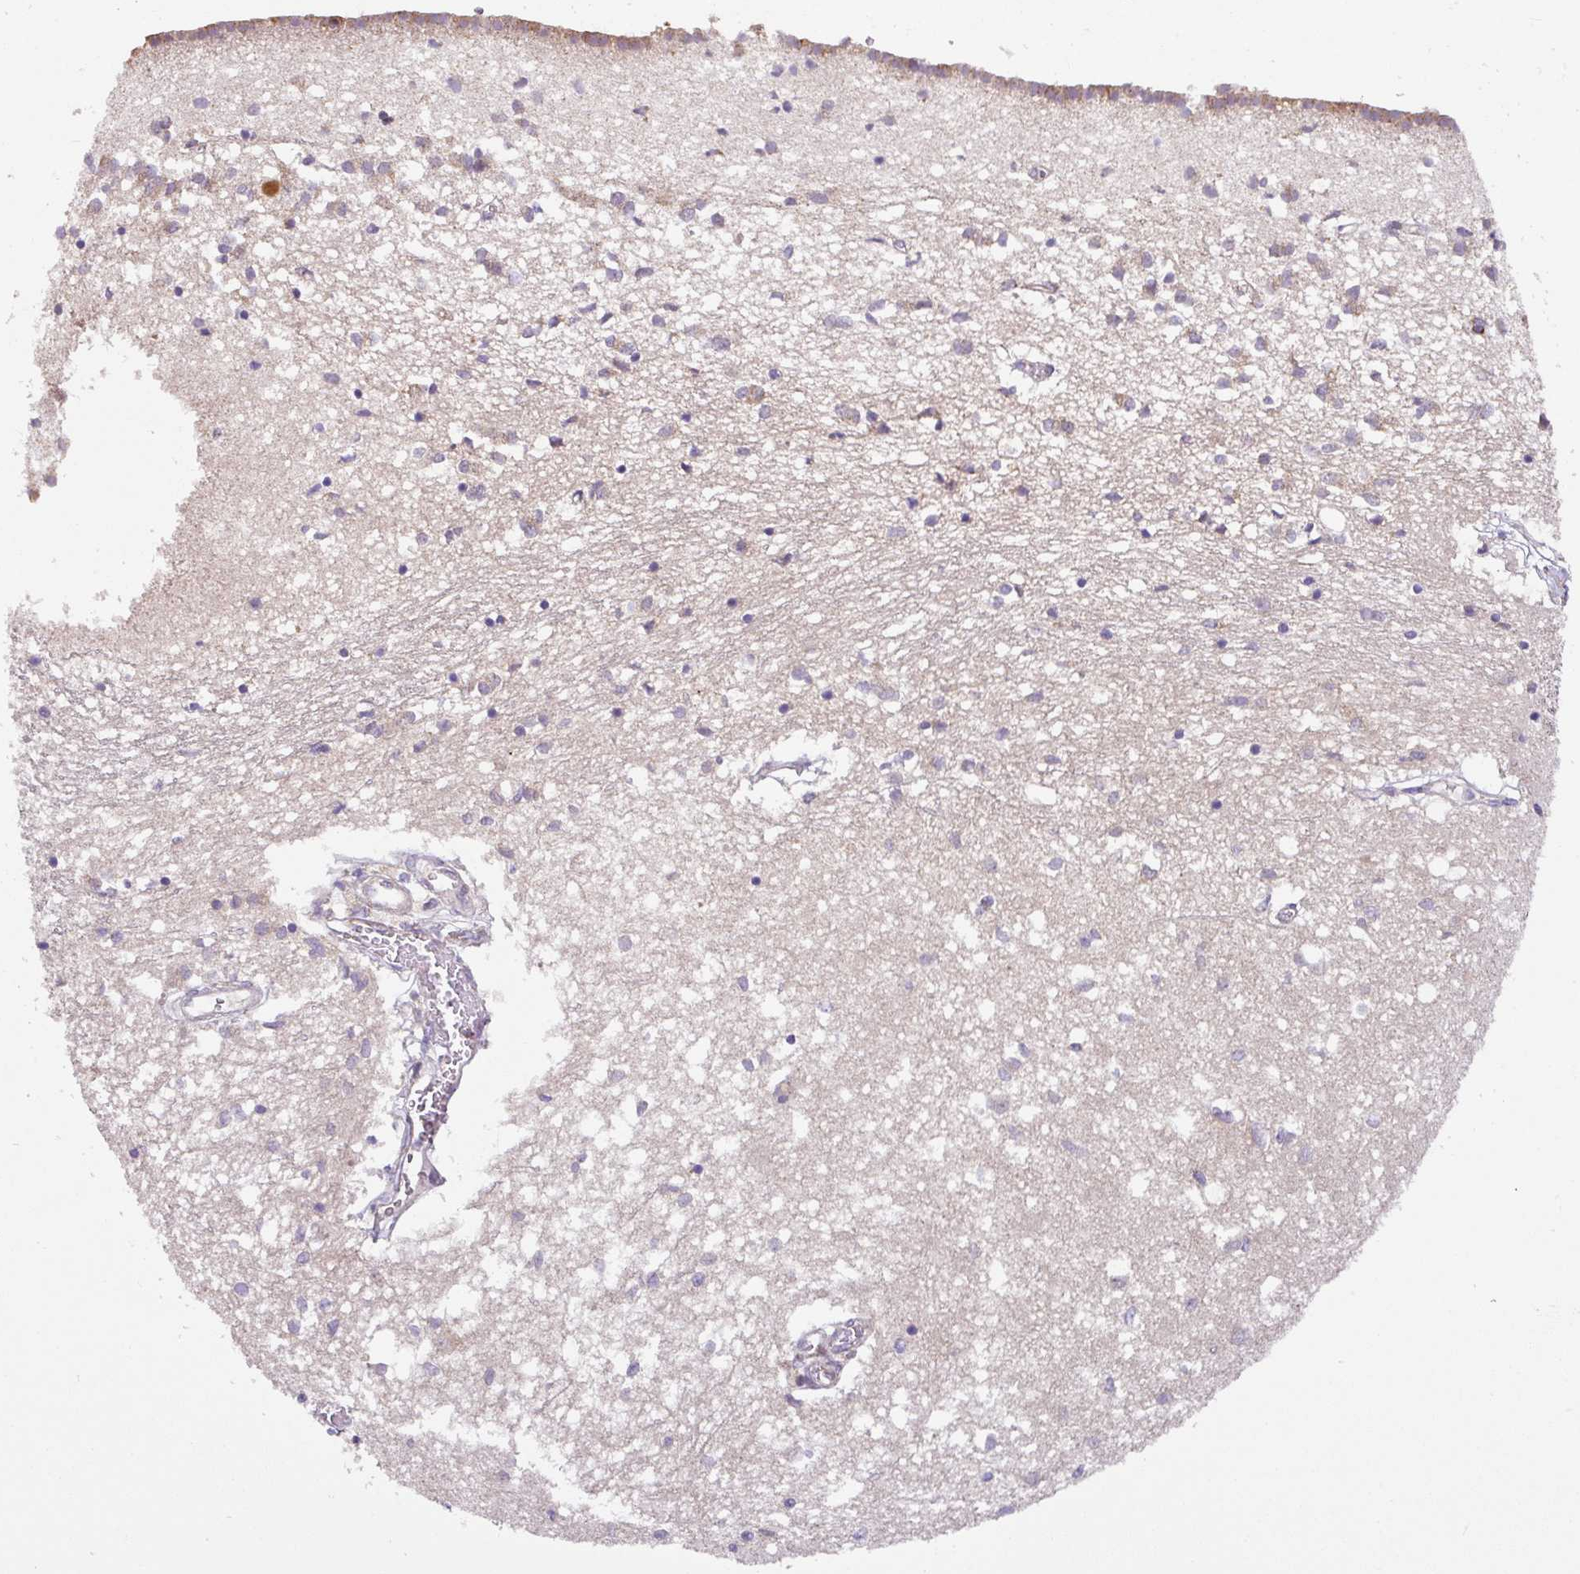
{"staining": {"intensity": "moderate", "quantity": "<25%", "location": "cytoplasmic/membranous,nuclear"}, "tissue": "caudate", "cell_type": "Glial cells", "image_type": "normal", "snomed": [{"axis": "morphology", "description": "Normal tissue, NOS"}, {"axis": "topography", "description": "Lateral ventricle wall"}], "caption": "Immunohistochemistry (IHC) (DAB) staining of normal human caudate reveals moderate cytoplasmic/membranous,nuclear protein staining in about <25% of glial cells. The staining is performed using DAB brown chromogen to label protein expression. The nuclei are counter-stained blue using hematoxylin.", "gene": "ENSG00000269547", "patient": {"sex": "male", "age": 70}}